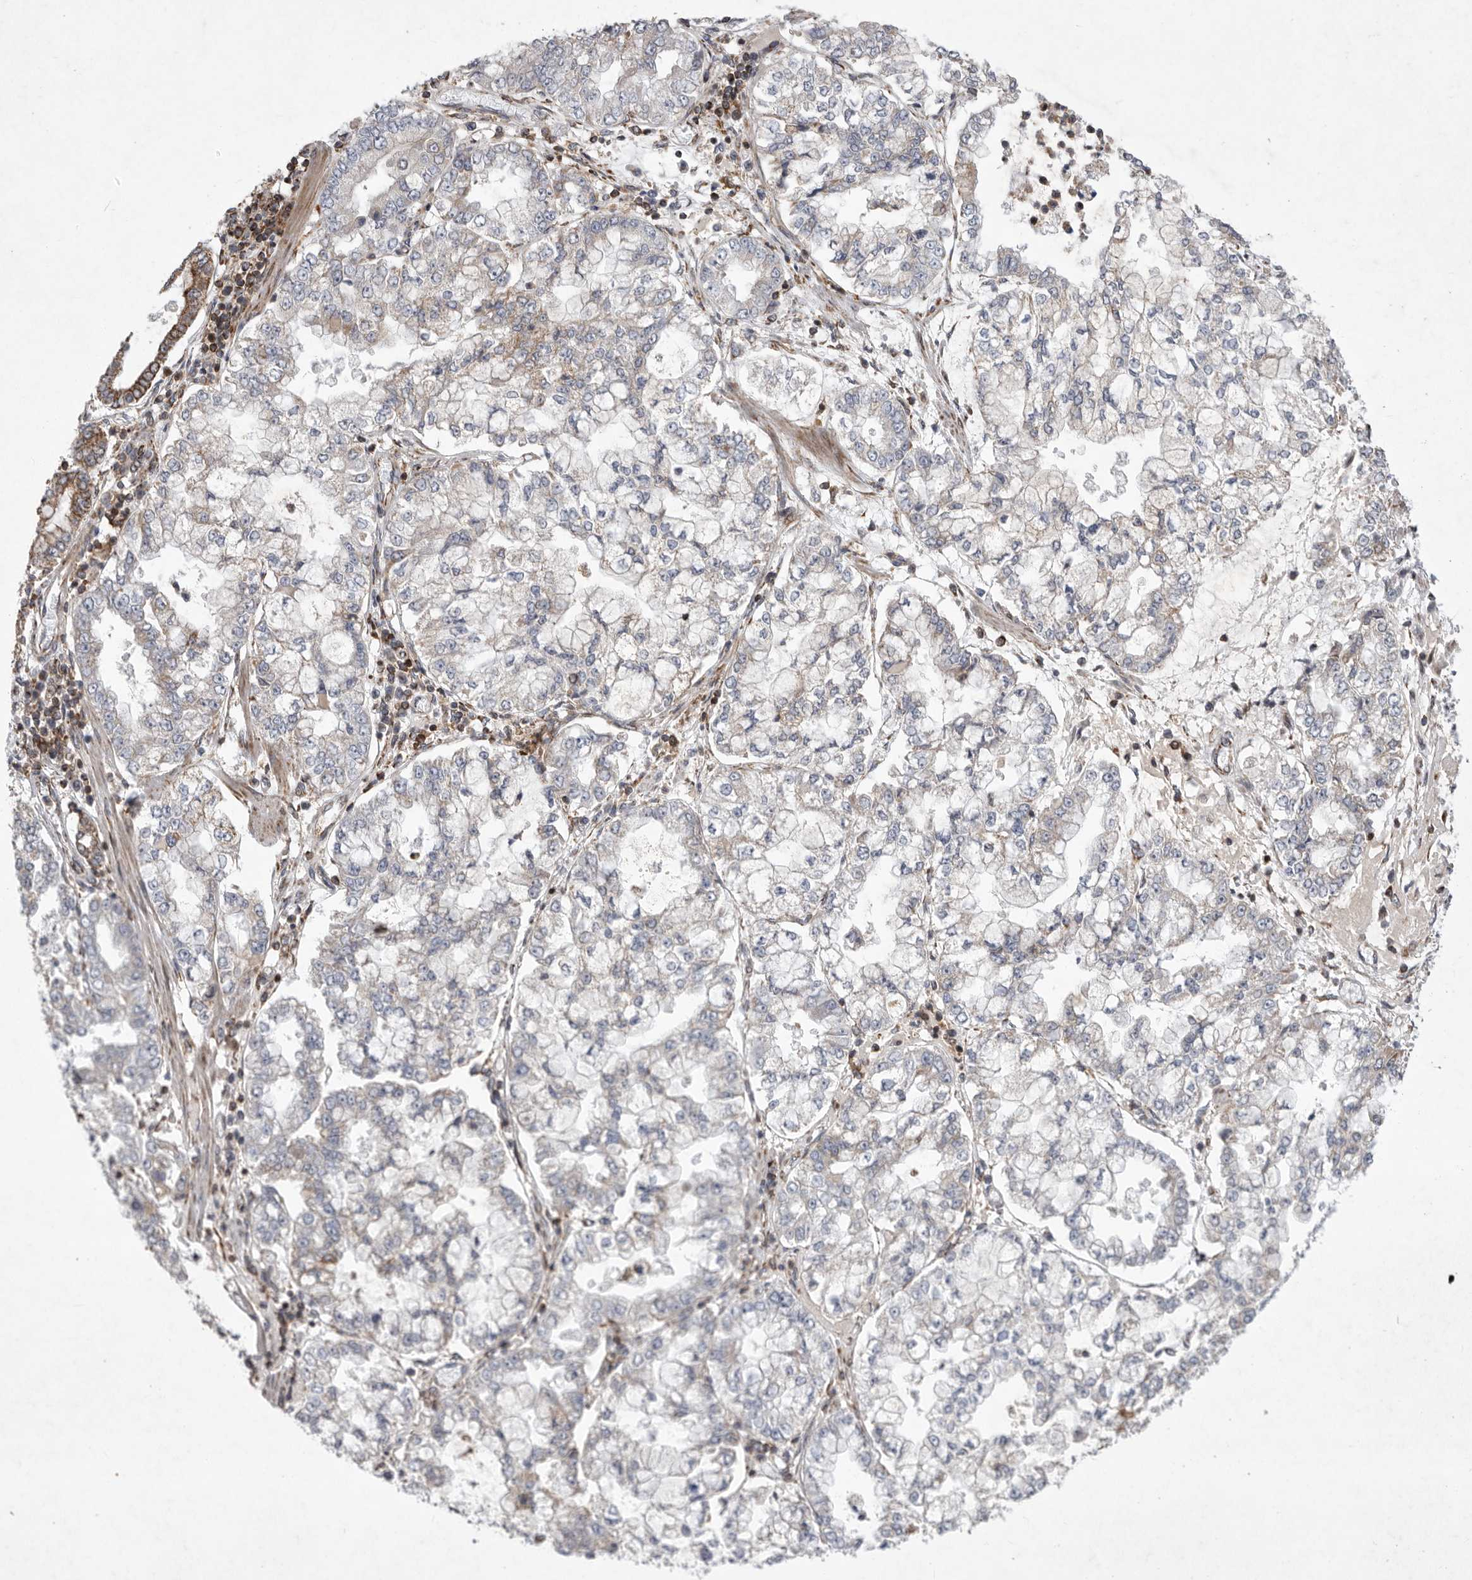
{"staining": {"intensity": "negative", "quantity": "none", "location": "none"}, "tissue": "stomach cancer", "cell_type": "Tumor cells", "image_type": "cancer", "snomed": [{"axis": "morphology", "description": "Adenocarcinoma, NOS"}, {"axis": "topography", "description": "Stomach"}], "caption": "Tumor cells are negative for brown protein staining in stomach adenocarcinoma. (Brightfield microscopy of DAB immunohistochemistry (IHC) at high magnification).", "gene": "MPZL1", "patient": {"sex": "male", "age": 76}}